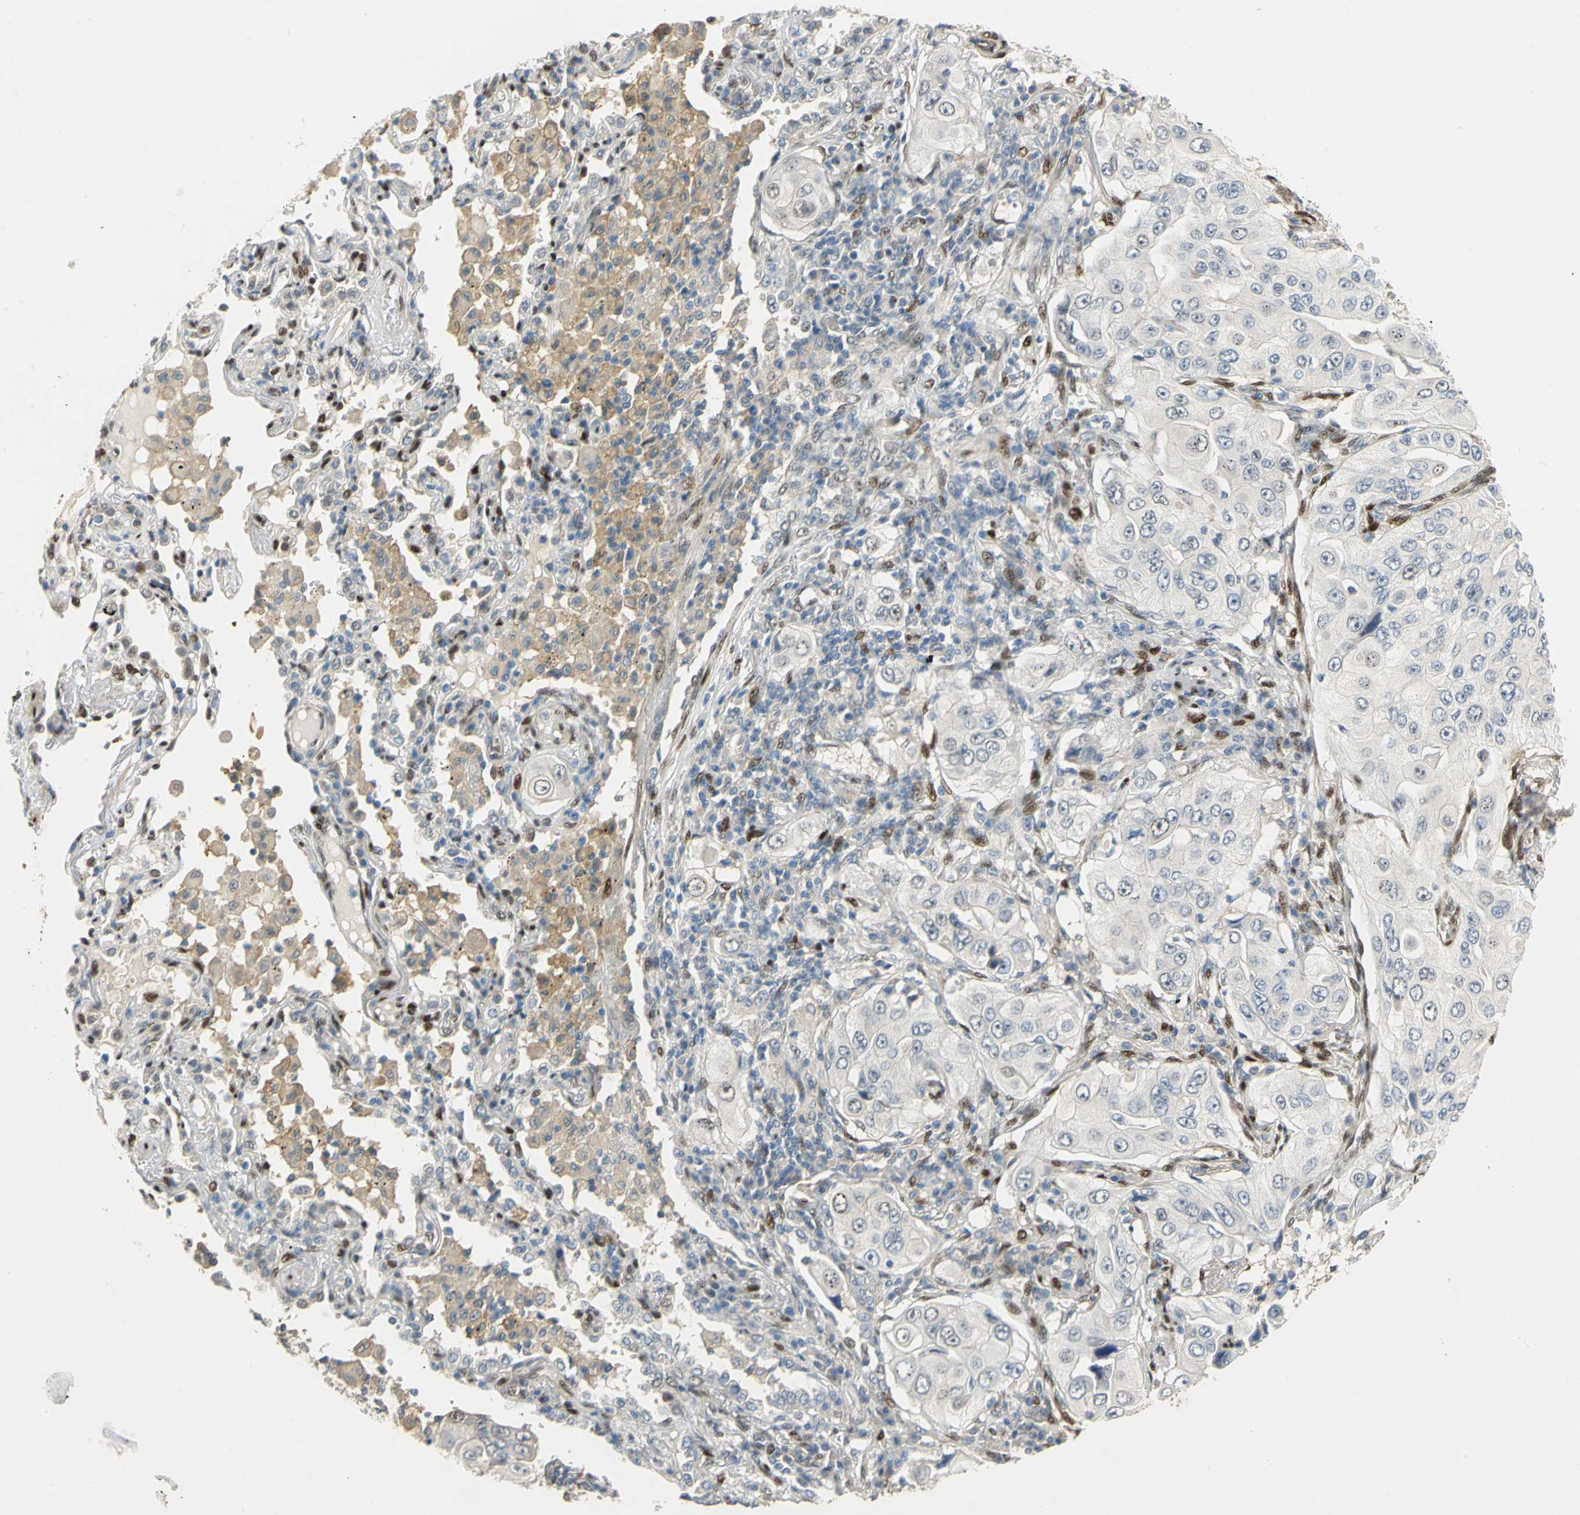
{"staining": {"intensity": "negative", "quantity": "none", "location": "none"}, "tissue": "lung cancer", "cell_type": "Tumor cells", "image_type": "cancer", "snomed": [{"axis": "morphology", "description": "Adenocarcinoma, NOS"}, {"axis": "topography", "description": "Lung"}], "caption": "A micrograph of human lung cancer is negative for staining in tumor cells.", "gene": "RBFOX2", "patient": {"sex": "male", "age": 84}}